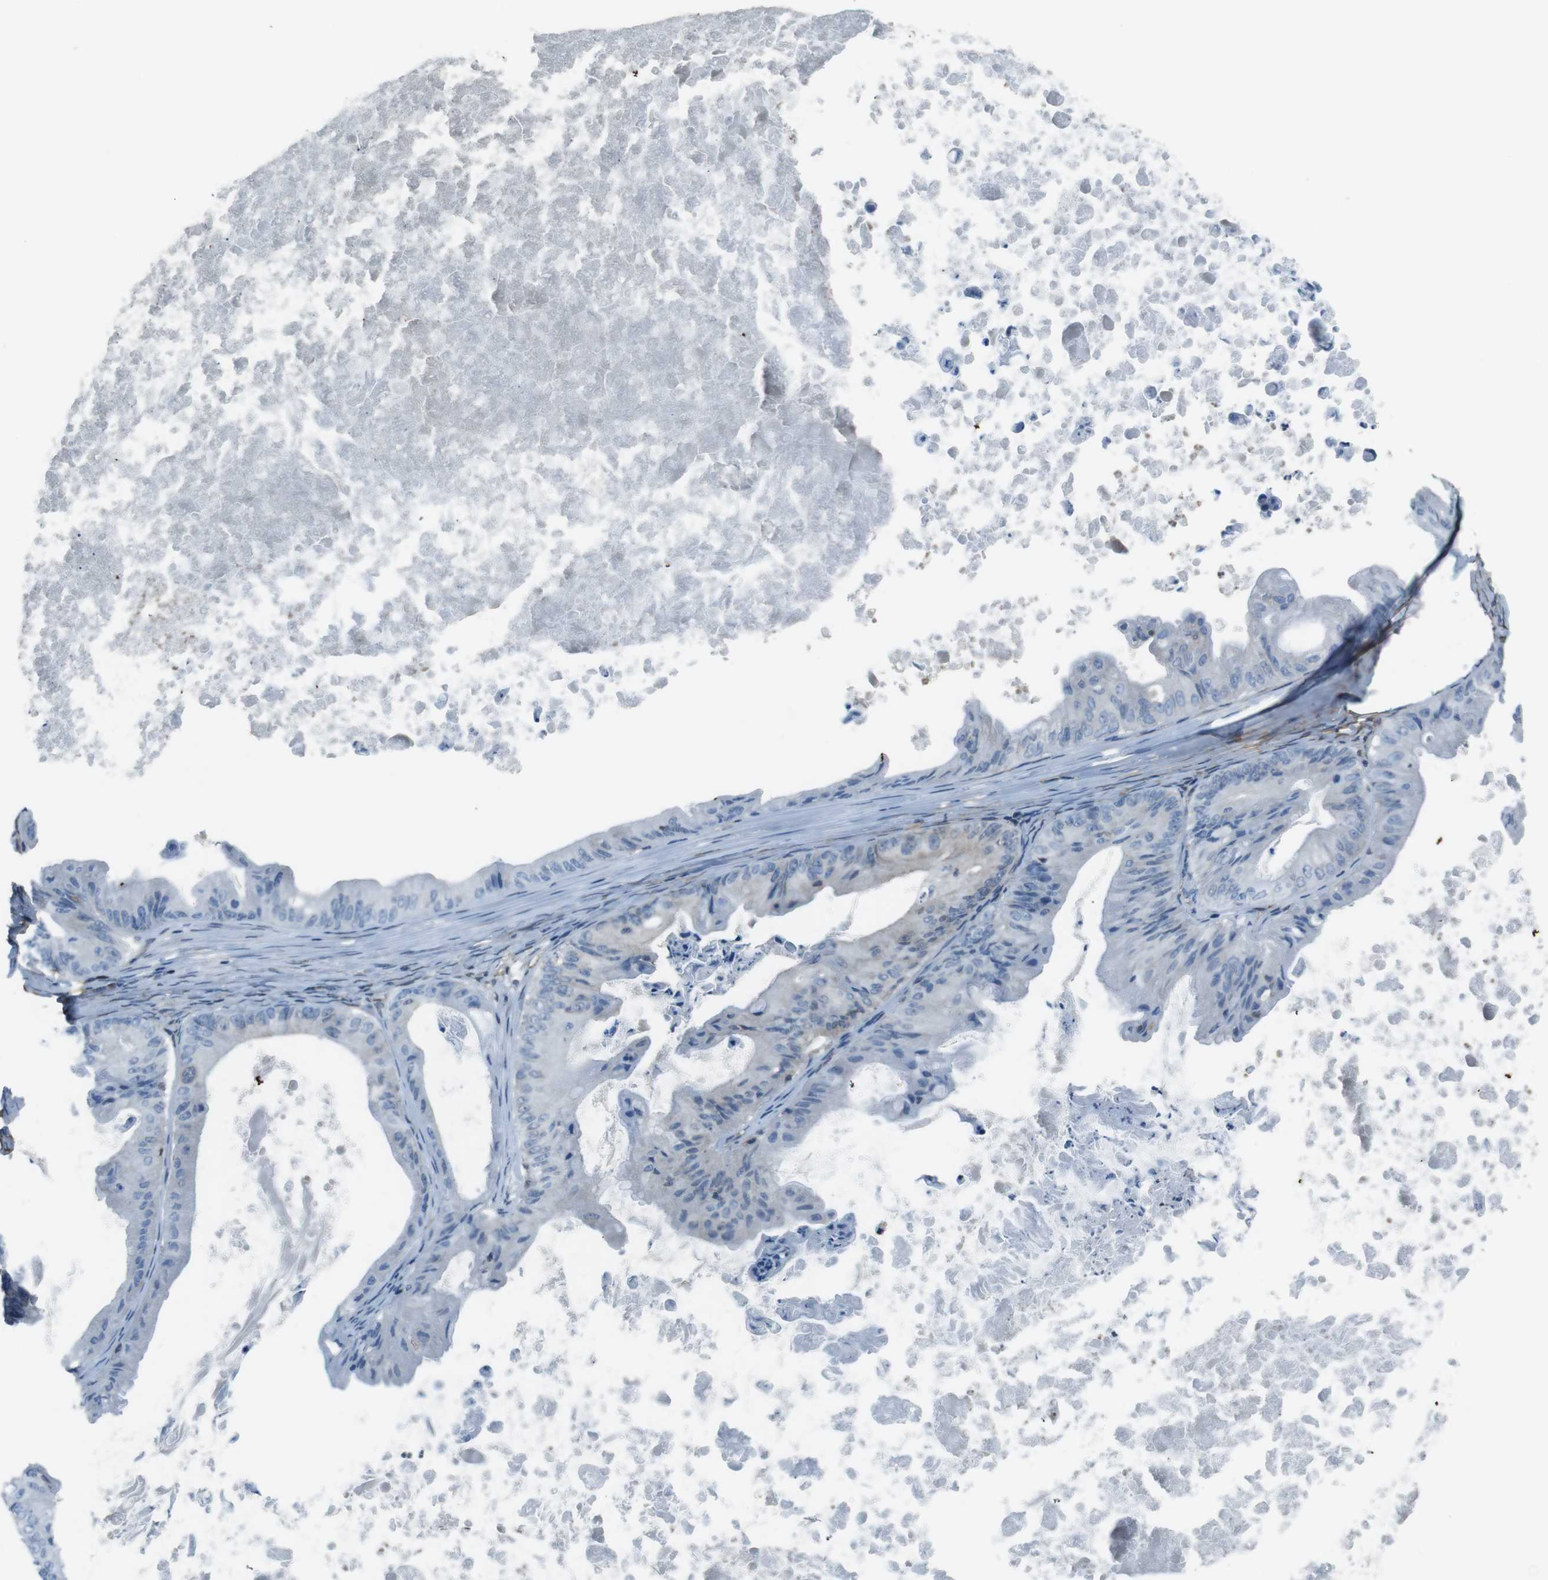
{"staining": {"intensity": "negative", "quantity": "none", "location": "none"}, "tissue": "ovarian cancer", "cell_type": "Tumor cells", "image_type": "cancer", "snomed": [{"axis": "morphology", "description": "Cystadenocarcinoma, mucinous, NOS"}, {"axis": "topography", "description": "Ovary"}], "caption": "IHC micrograph of neoplastic tissue: human ovarian mucinous cystadenocarcinoma stained with DAB shows no significant protein expression in tumor cells.", "gene": "TWSG1", "patient": {"sex": "female", "age": 37}}